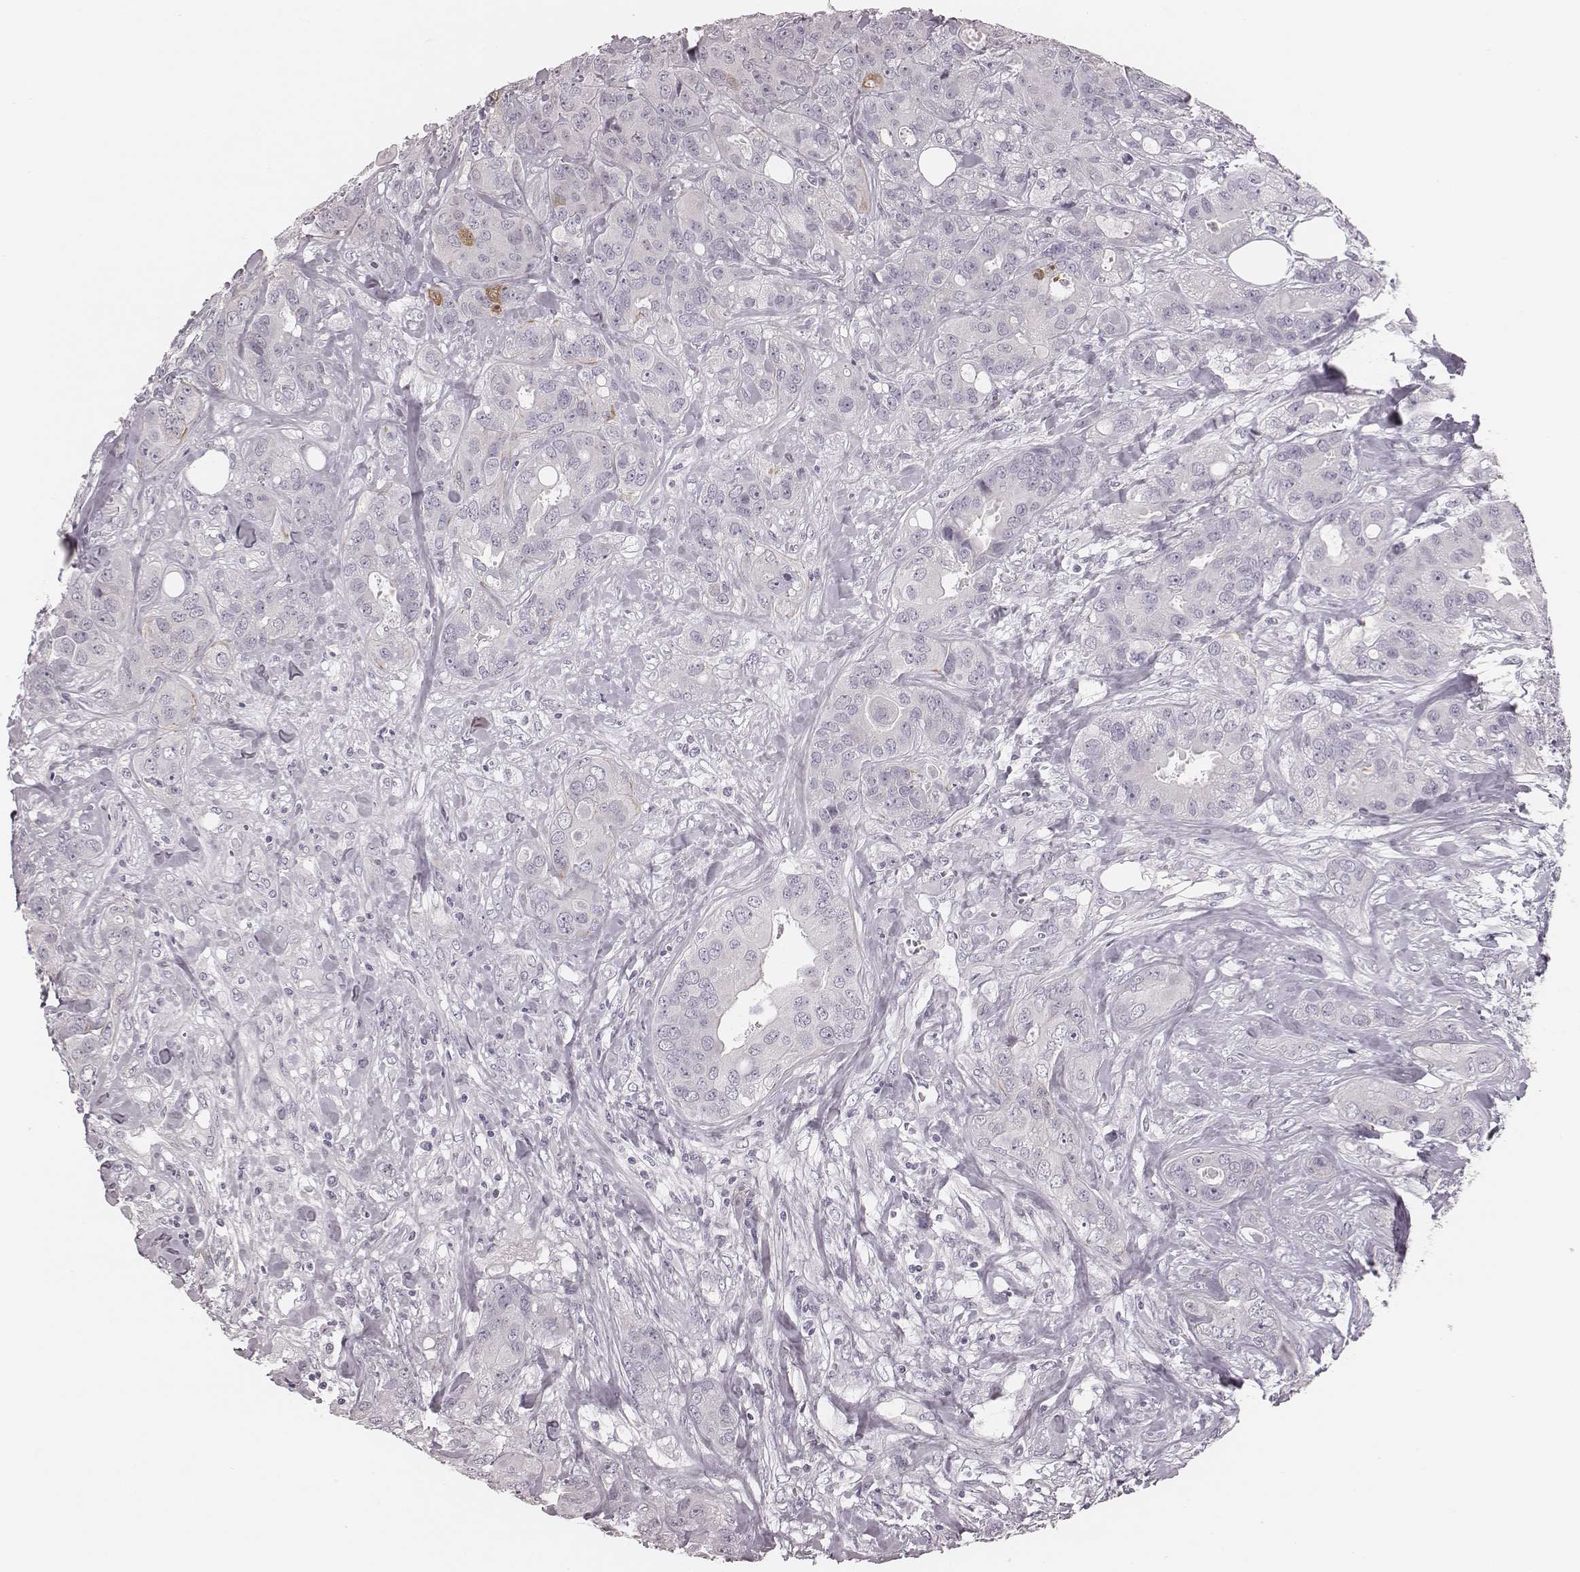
{"staining": {"intensity": "negative", "quantity": "none", "location": "none"}, "tissue": "breast cancer", "cell_type": "Tumor cells", "image_type": "cancer", "snomed": [{"axis": "morphology", "description": "Duct carcinoma"}, {"axis": "topography", "description": "Breast"}], "caption": "This is a micrograph of immunohistochemistry (IHC) staining of invasive ductal carcinoma (breast), which shows no staining in tumor cells. (Immunohistochemistry, brightfield microscopy, high magnification).", "gene": "SPA17", "patient": {"sex": "female", "age": 43}}